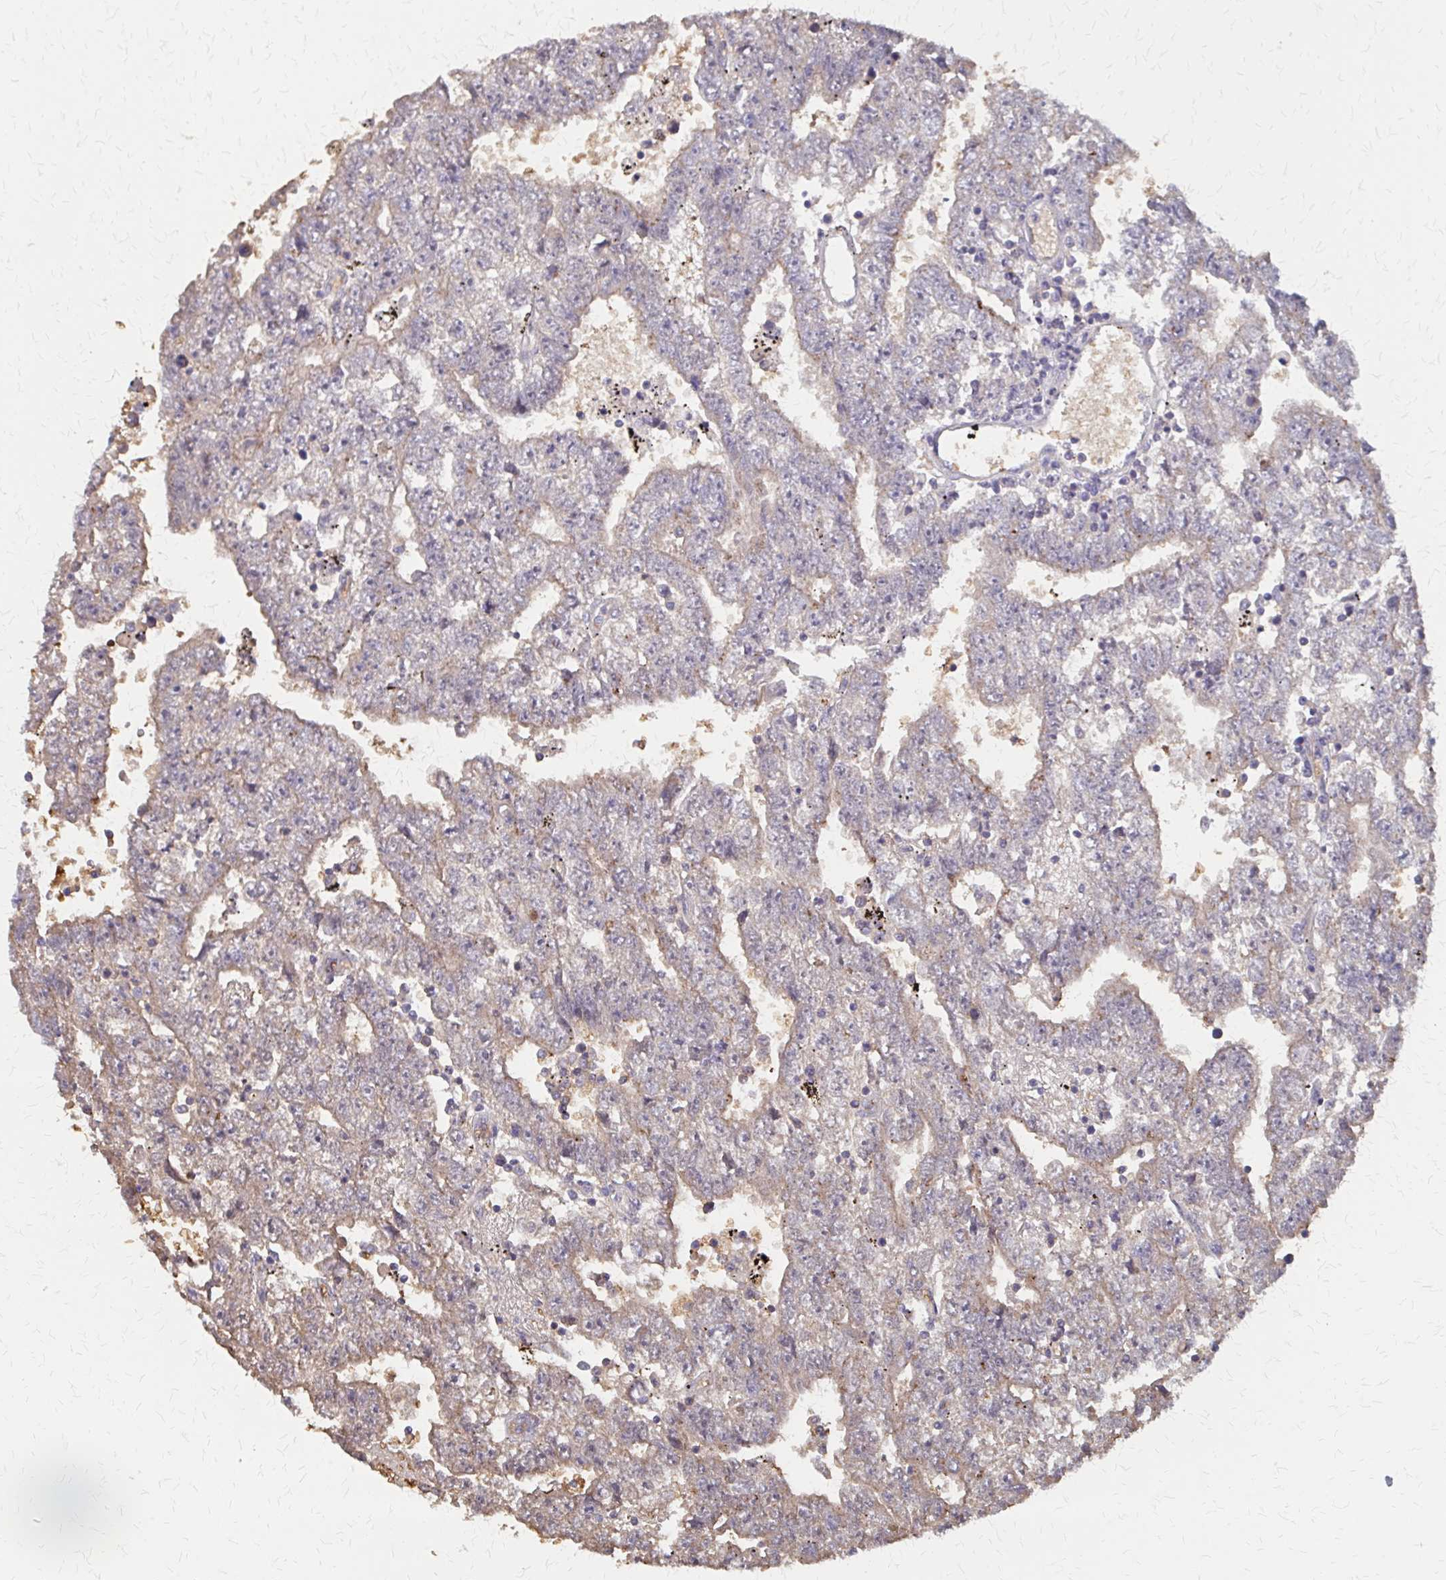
{"staining": {"intensity": "weak", "quantity": "<25%", "location": "cytoplasmic/membranous"}, "tissue": "testis cancer", "cell_type": "Tumor cells", "image_type": "cancer", "snomed": [{"axis": "morphology", "description": "Carcinoma, Embryonal, NOS"}, {"axis": "topography", "description": "Testis"}], "caption": "IHC photomicrograph of neoplastic tissue: human embryonal carcinoma (testis) stained with DAB (3,3'-diaminobenzidine) exhibits no significant protein positivity in tumor cells. (Brightfield microscopy of DAB (3,3'-diaminobenzidine) IHC at high magnification).", "gene": "IFI44L", "patient": {"sex": "male", "age": 25}}